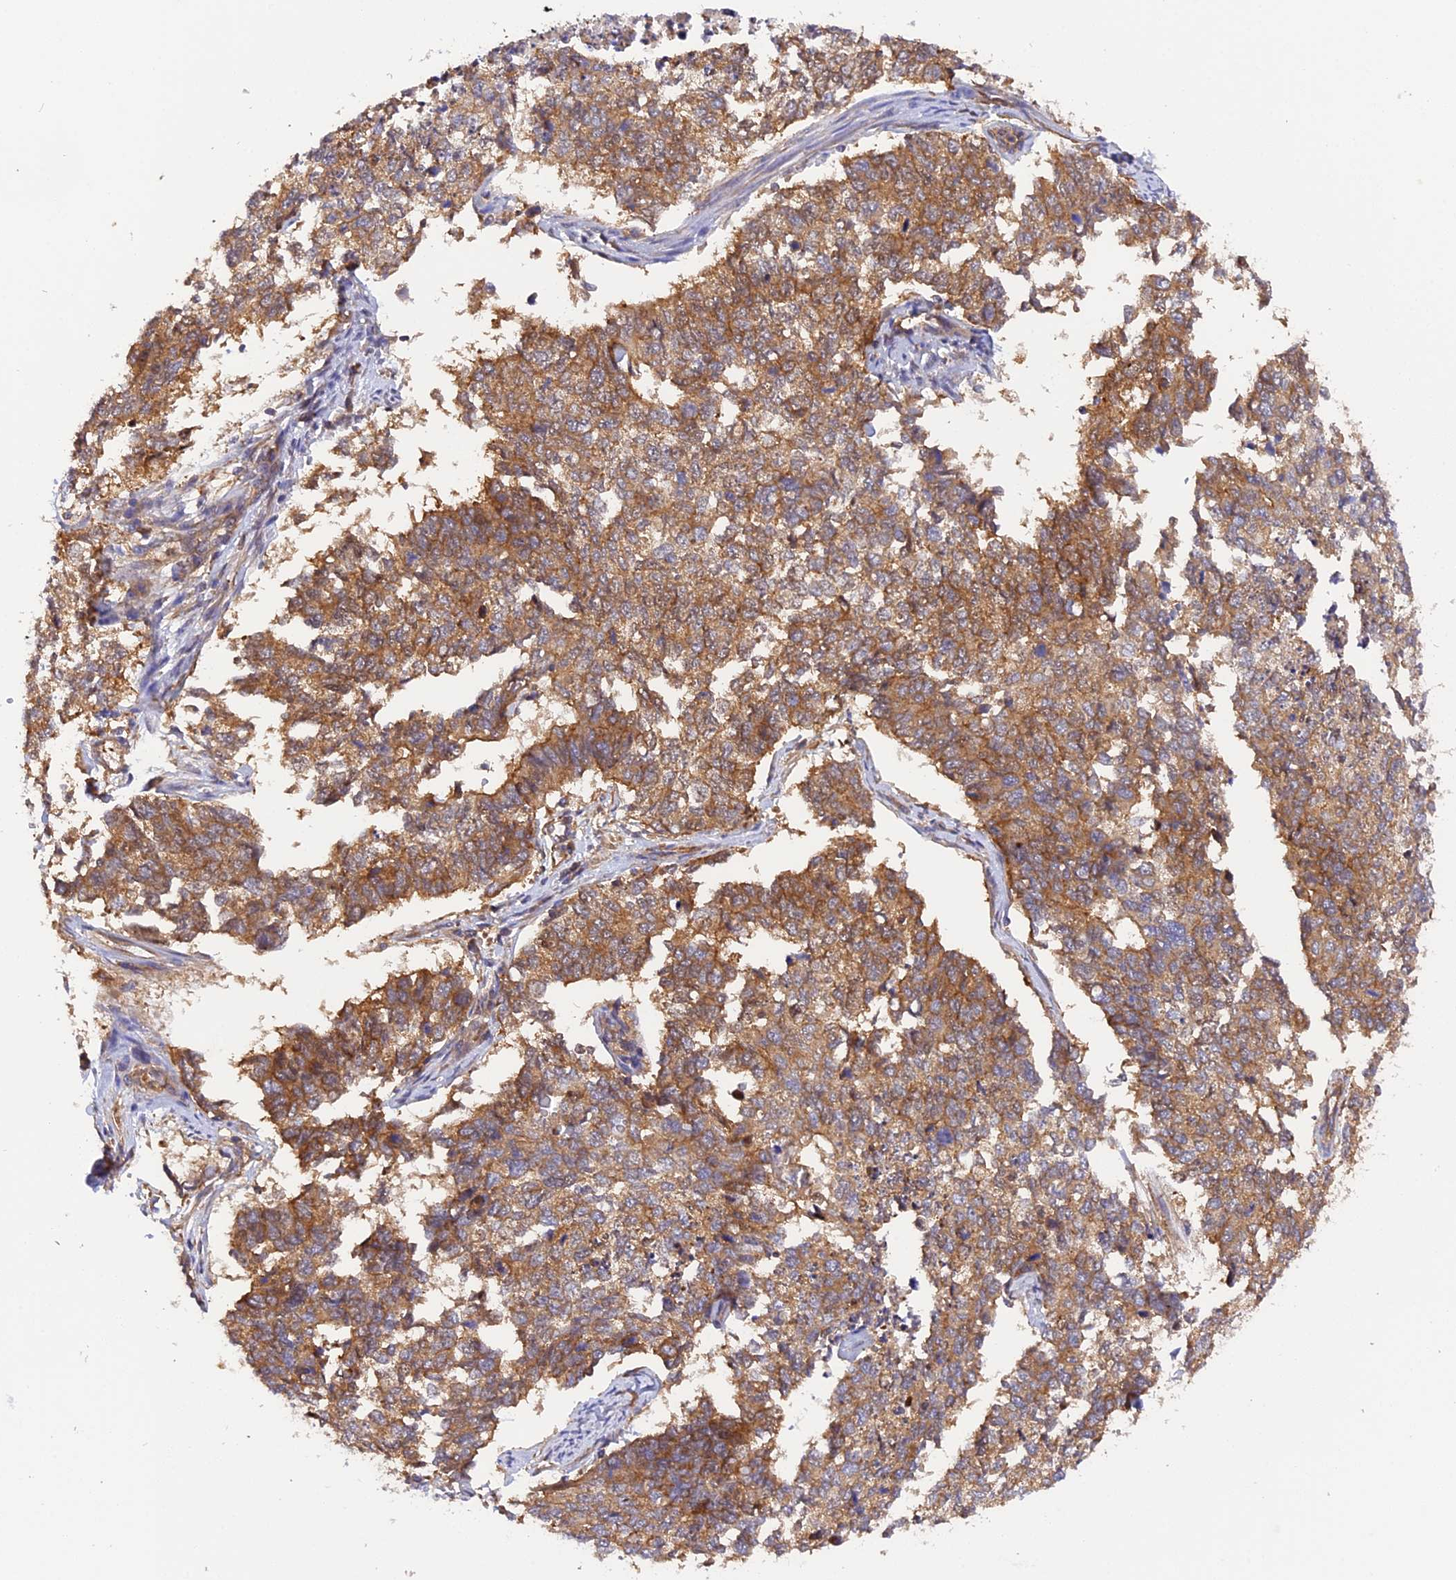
{"staining": {"intensity": "moderate", "quantity": ">75%", "location": "cytoplasmic/membranous"}, "tissue": "cervical cancer", "cell_type": "Tumor cells", "image_type": "cancer", "snomed": [{"axis": "morphology", "description": "Squamous cell carcinoma, NOS"}, {"axis": "topography", "description": "Cervix"}], "caption": "An image showing moderate cytoplasmic/membranous staining in approximately >75% of tumor cells in cervical squamous cell carcinoma, as visualized by brown immunohistochemical staining.", "gene": "C5orf22", "patient": {"sex": "female", "age": 63}}